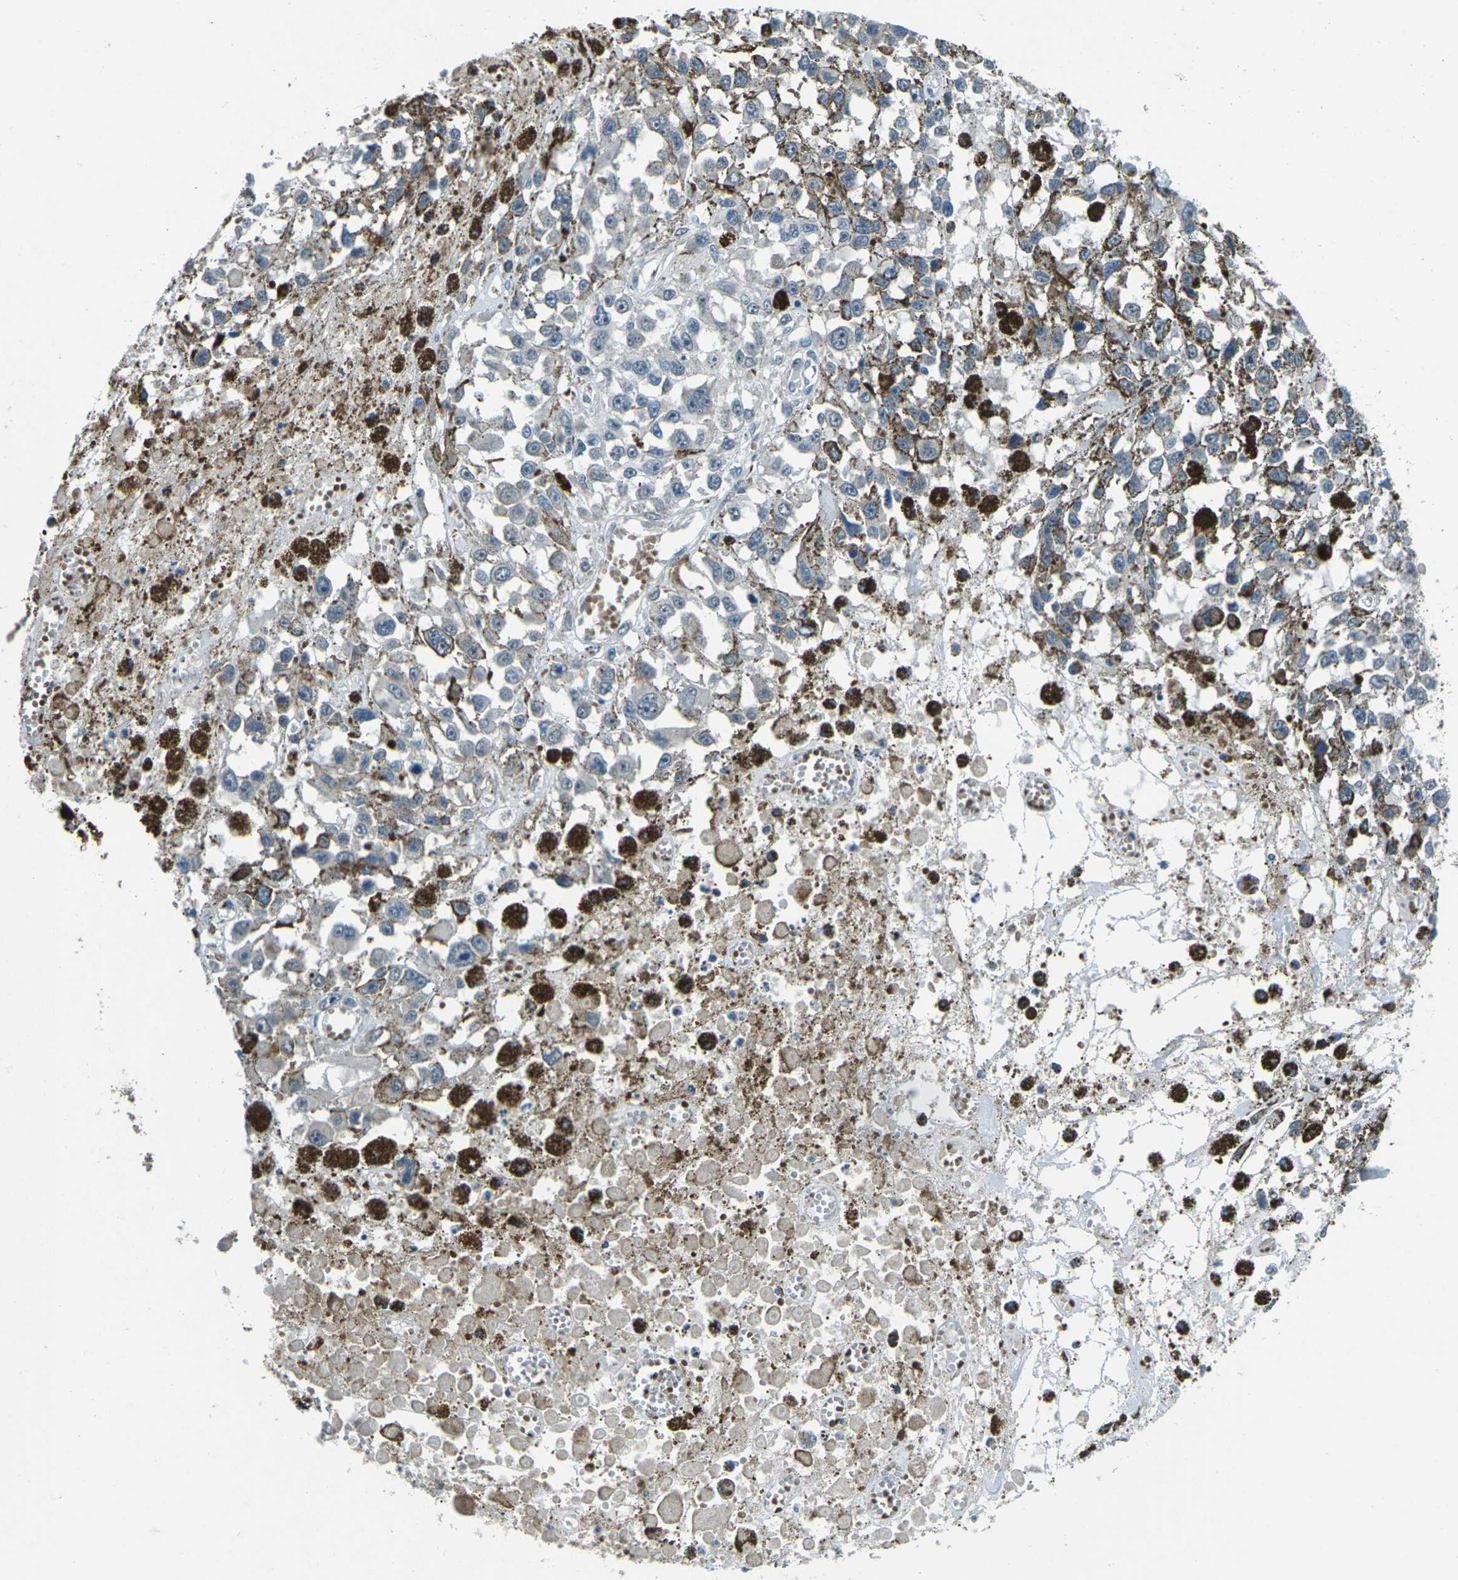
{"staining": {"intensity": "negative", "quantity": "none", "location": "none"}, "tissue": "melanoma", "cell_type": "Tumor cells", "image_type": "cancer", "snomed": [{"axis": "morphology", "description": "Malignant melanoma, Metastatic site"}, {"axis": "topography", "description": "Lymph node"}], "caption": "Immunohistochemistry (IHC) micrograph of neoplastic tissue: human malignant melanoma (metastatic site) stained with DAB exhibits no significant protein positivity in tumor cells.", "gene": "AFAP1", "patient": {"sex": "male", "age": 59}}